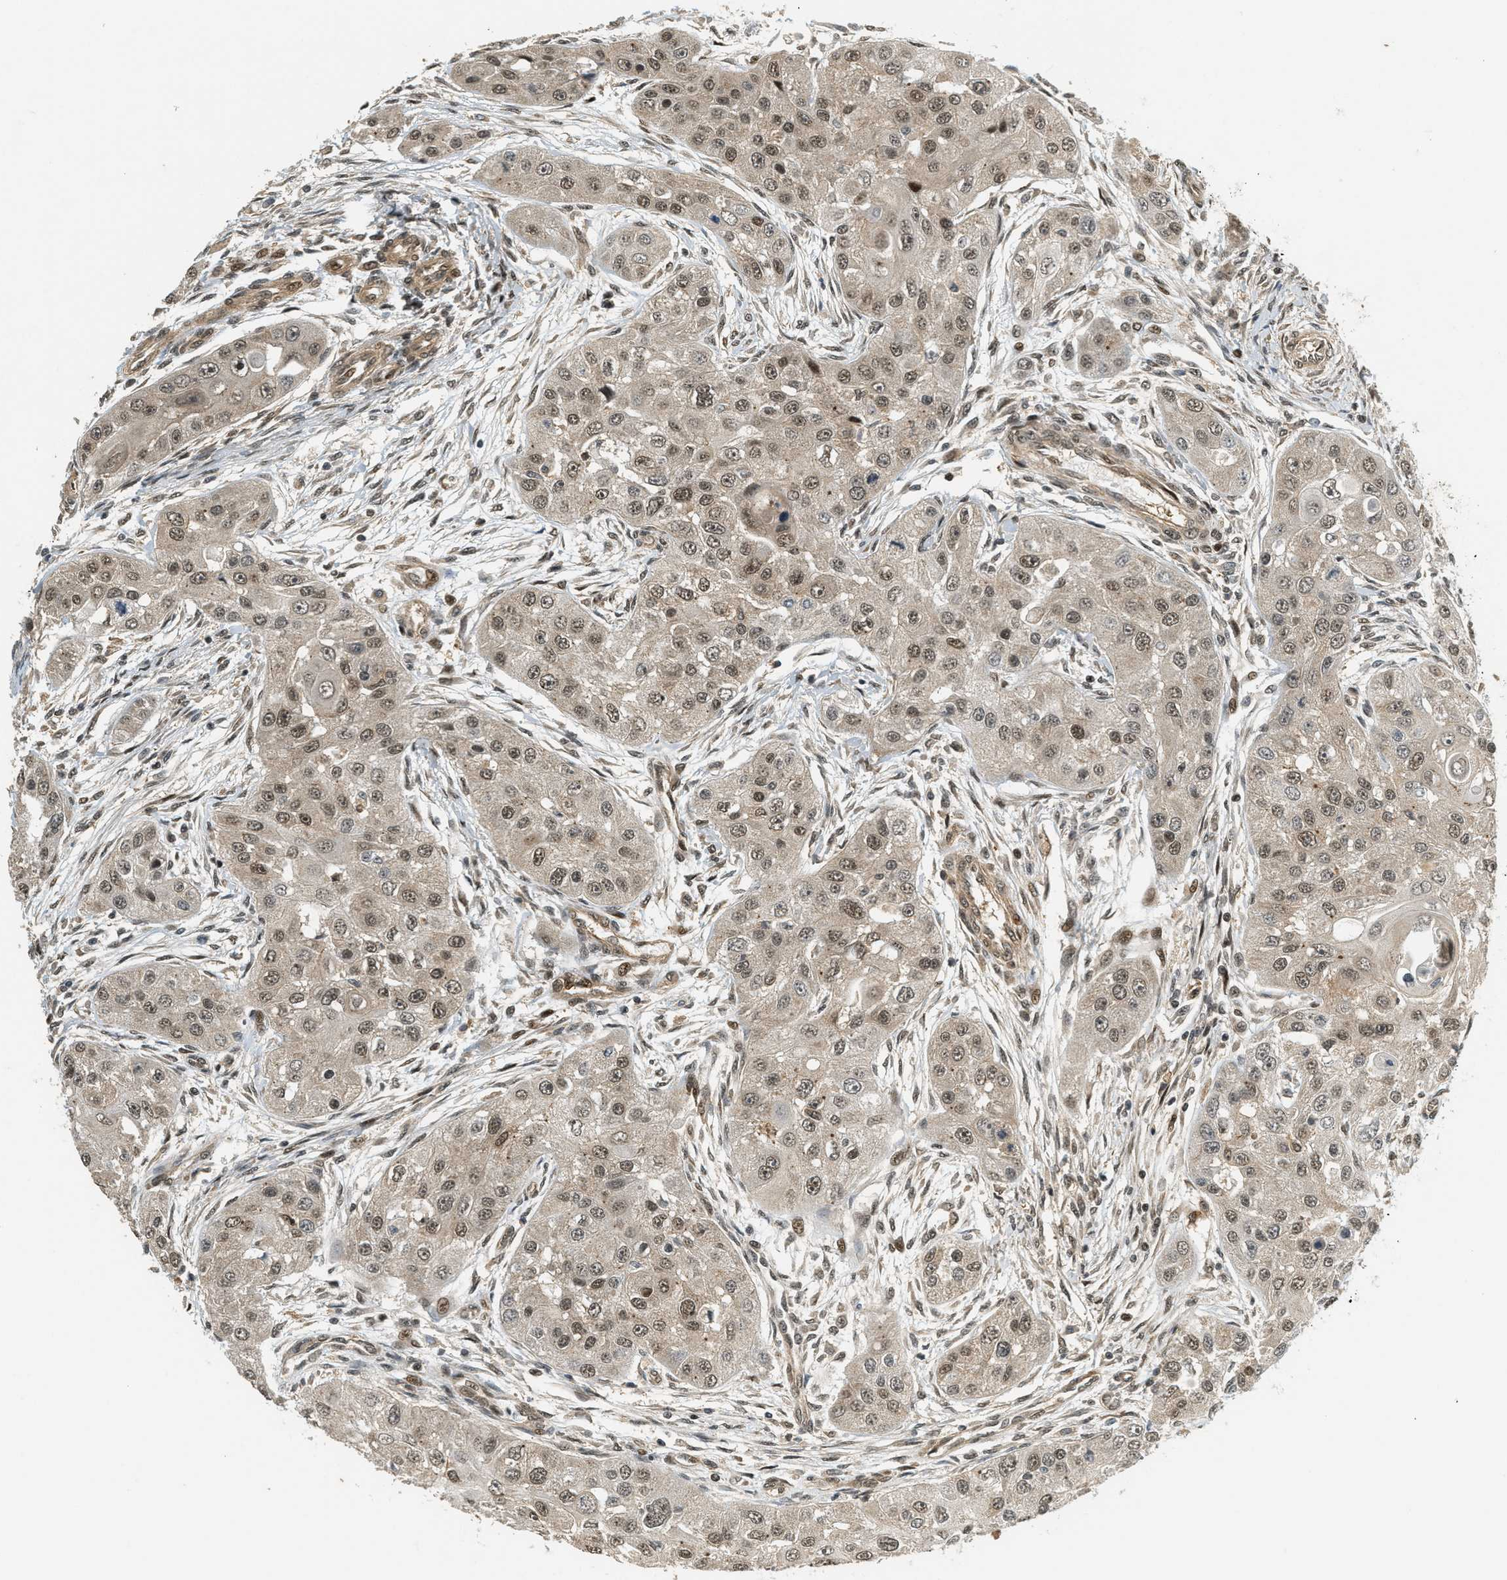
{"staining": {"intensity": "moderate", "quantity": ">75%", "location": "nuclear"}, "tissue": "head and neck cancer", "cell_type": "Tumor cells", "image_type": "cancer", "snomed": [{"axis": "morphology", "description": "Normal tissue, NOS"}, {"axis": "morphology", "description": "Squamous cell carcinoma, NOS"}, {"axis": "topography", "description": "Skeletal muscle"}, {"axis": "topography", "description": "Head-Neck"}], "caption": "A histopathology image of human head and neck squamous cell carcinoma stained for a protein reveals moderate nuclear brown staining in tumor cells.", "gene": "FOXM1", "patient": {"sex": "male", "age": 51}}